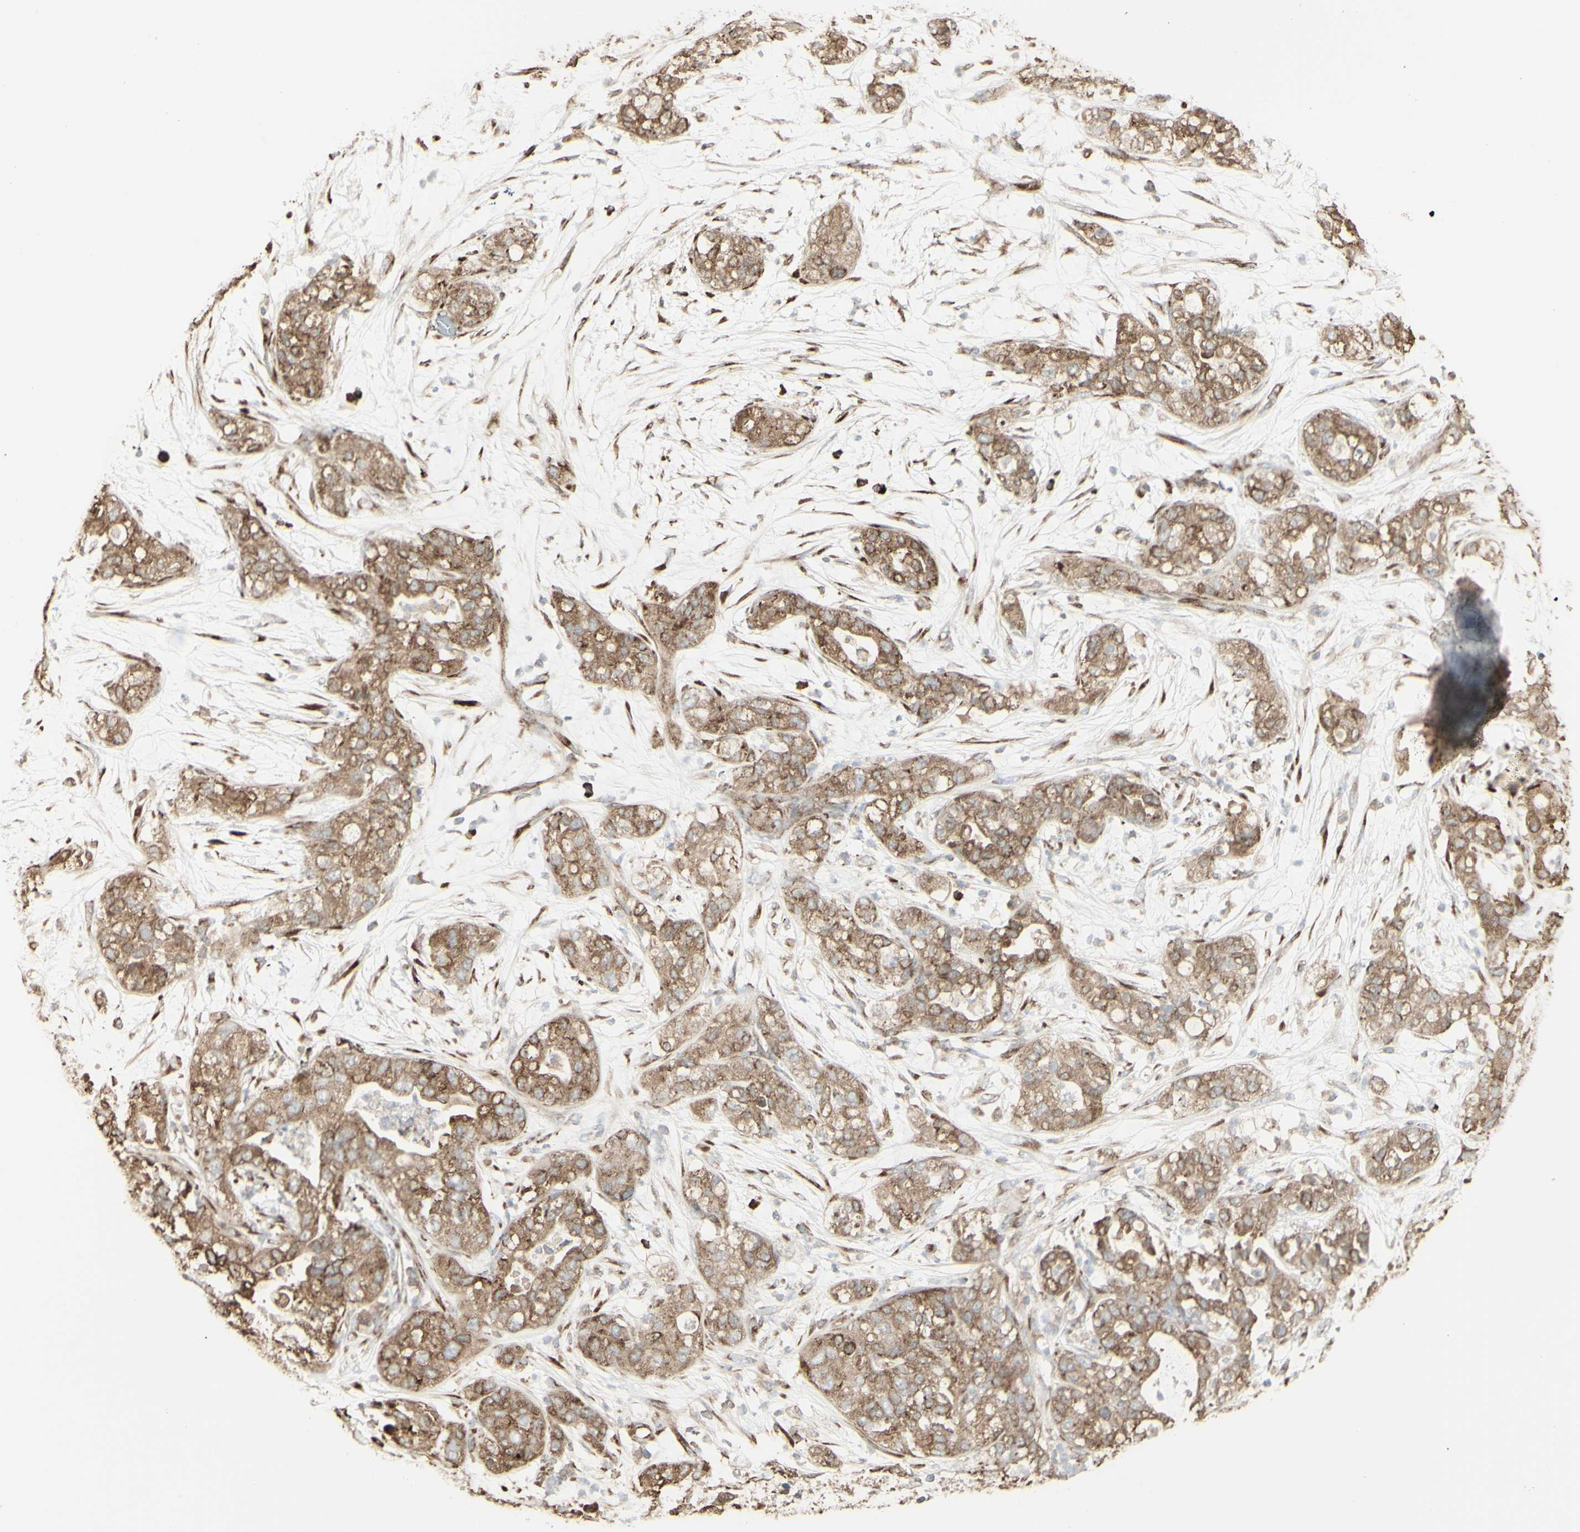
{"staining": {"intensity": "moderate", "quantity": ">75%", "location": "cytoplasmic/membranous"}, "tissue": "pancreatic cancer", "cell_type": "Tumor cells", "image_type": "cancer", "snomed": [{"axis": "morphology", "description": "Adenocarcinoma, NOS"}, {"axis": "topography", "description": "Pancreas"}], "caption": "Tumor cells reveal moderate cytoplasmic/membranous staining in approximately >75% of cells in adenocarcinoma (pancreatic).", "gene": "EEF1B2", "patient": {"sex": "female", "age": 78}}